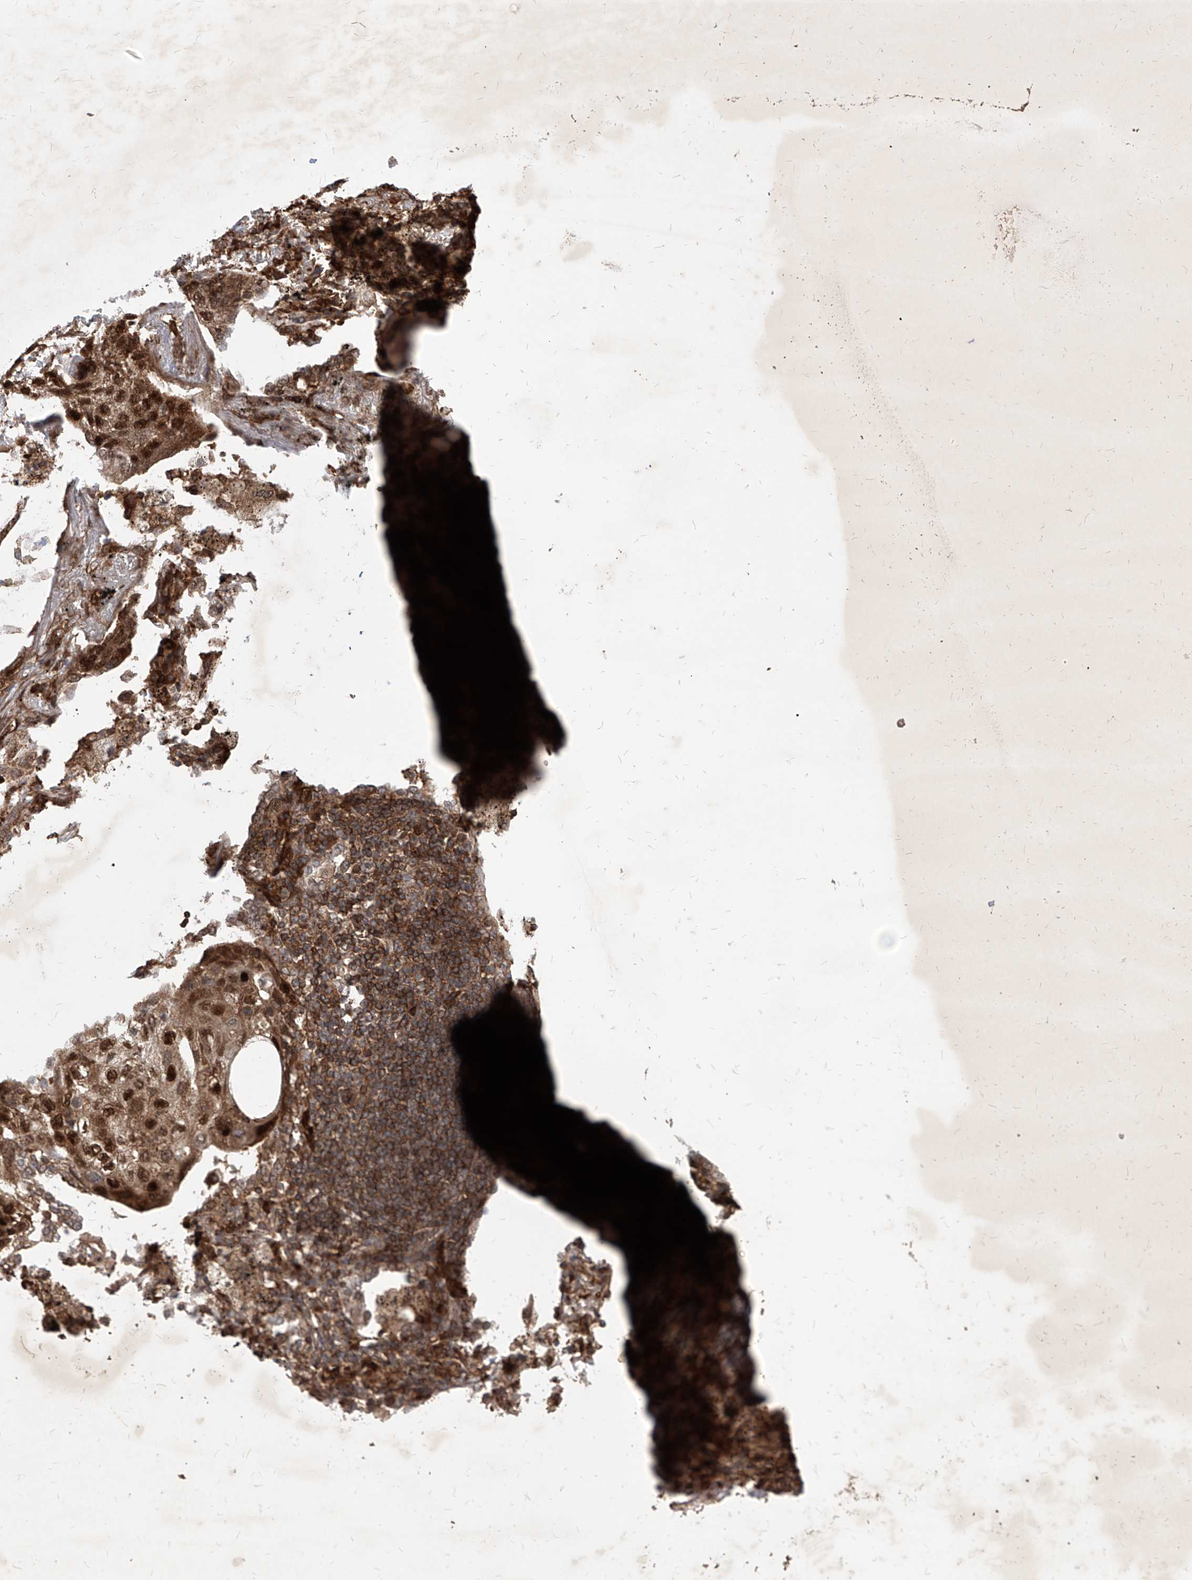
{"staining": {"intensity": "strong", "quantity": ">75%", "location": "cytoplasmic/membranous,nuclear"}, "tissue": "lung cancer", "cell_type": "Tumor cells", "image_type": "cancer", "snomed": [{"axis": "morphology", "description": "Squamous cell carcinoma, NOS"}, {"axis": "topography", "description": "Lung"}], "caption": "A micrograph showing strong cytoplasmic/membranous and nuclear expression in approximately >75% of tumor cells in lung squamous cell carcinoma, as visualized by brown immunohistochemical staining.", "gene": "MAGED2", "patient": {"sex": "female", "age": 63}}